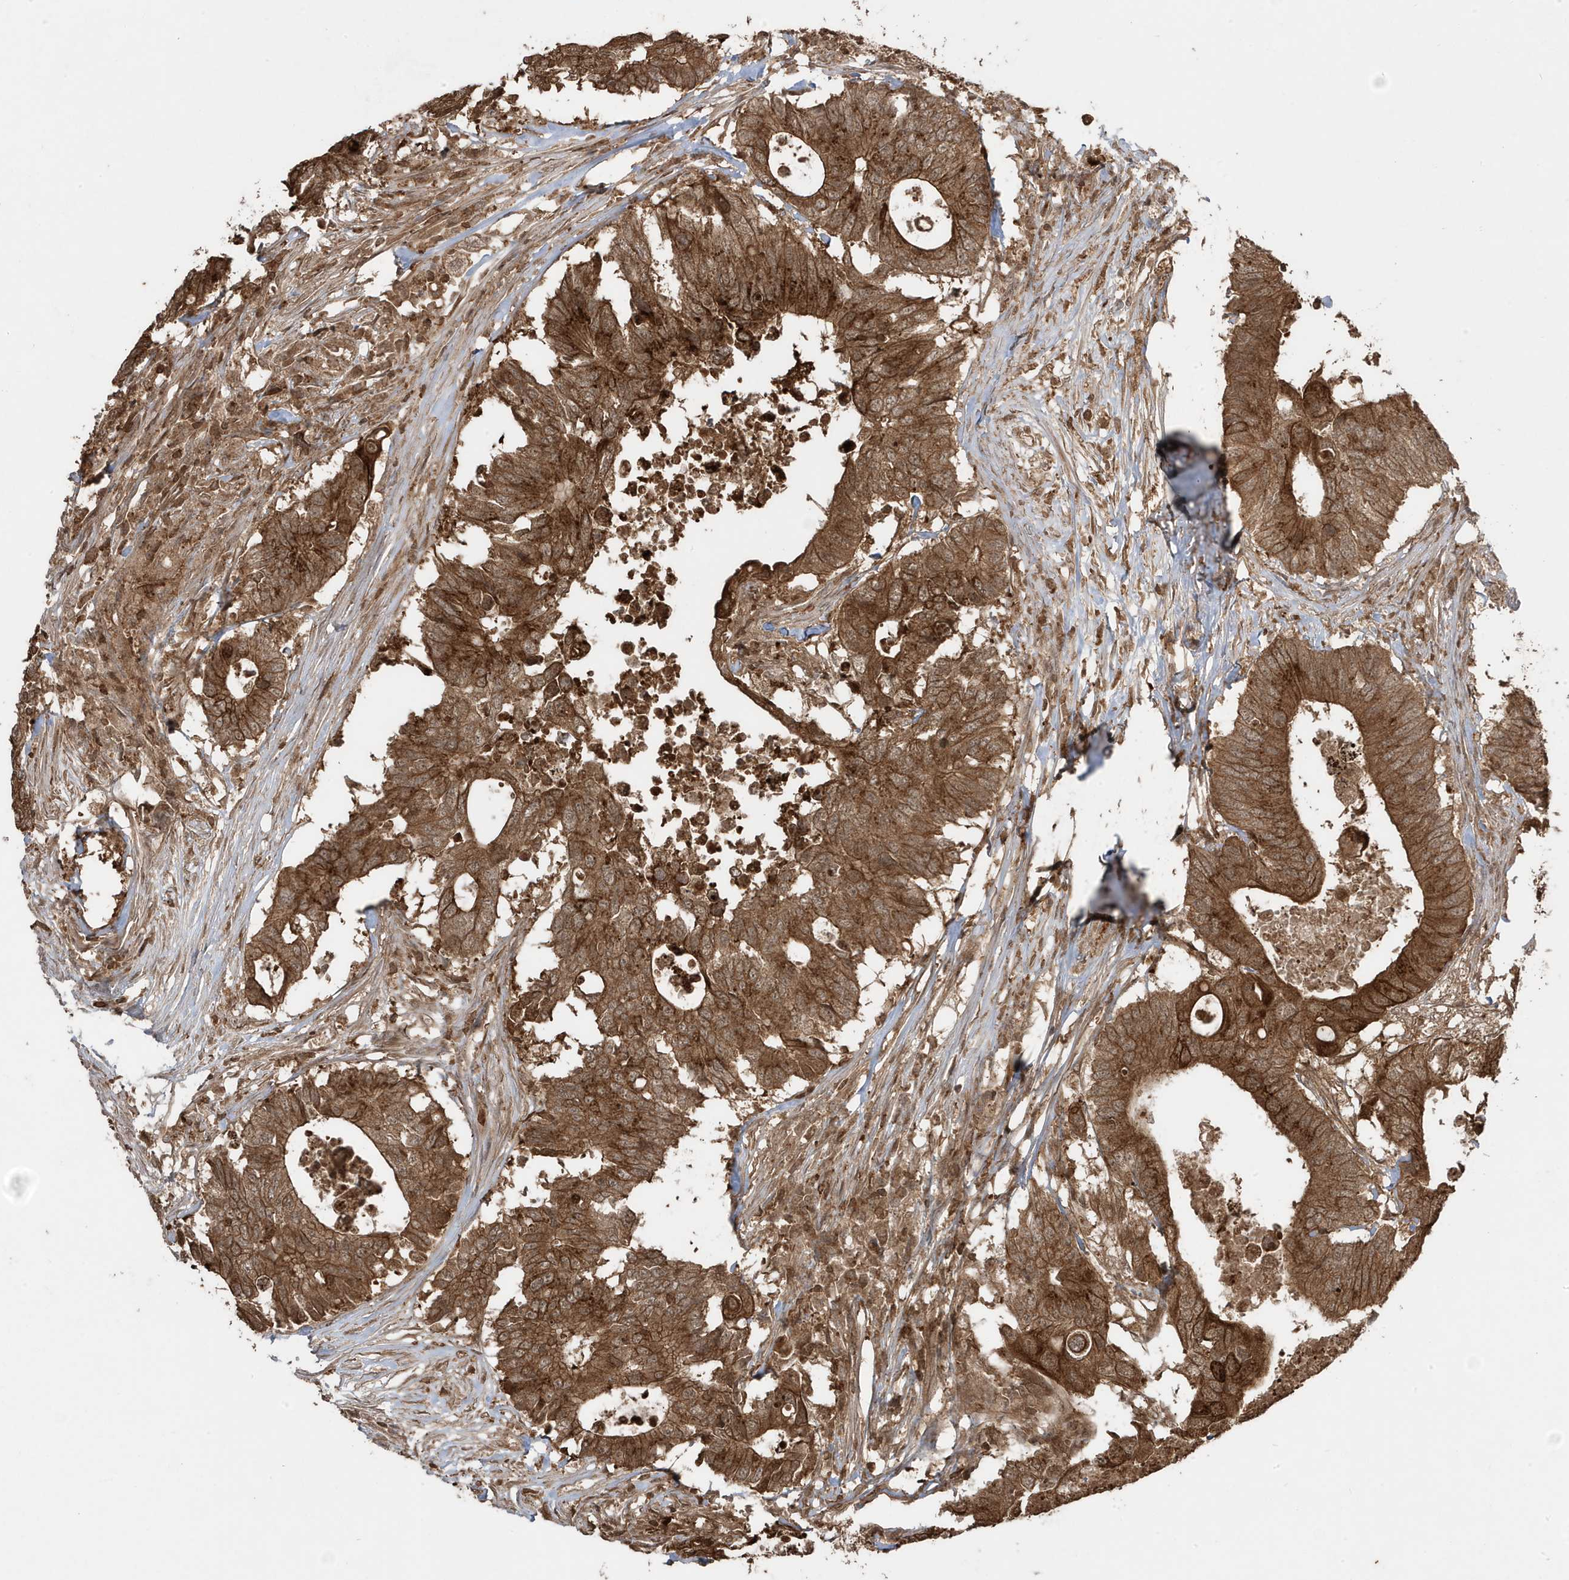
{"staining": {"intensity": "strong", "quantity": ">75%", "location": "cytoplasmic/membranous"}, "tissue": "colorectal cancer", "cell_type": "Tumor cells", "image_type": "cancer", "snomed": [{"axis": "morphology", "description": "Adenocarcinoma, NOS"}, {"axis": "topography", "description": "Colon"}], "caption": "The photomicrograph reveals a brown stain indicating the presence of a protein in the cytoplasmic/membranous of tumor cells in adenocarcinoma (colorectal). (DAB = brown stain, brightfield microscopy at high magnification).", "gene": "ASAP1", "patient": {"sex": "male", "age": 71}}